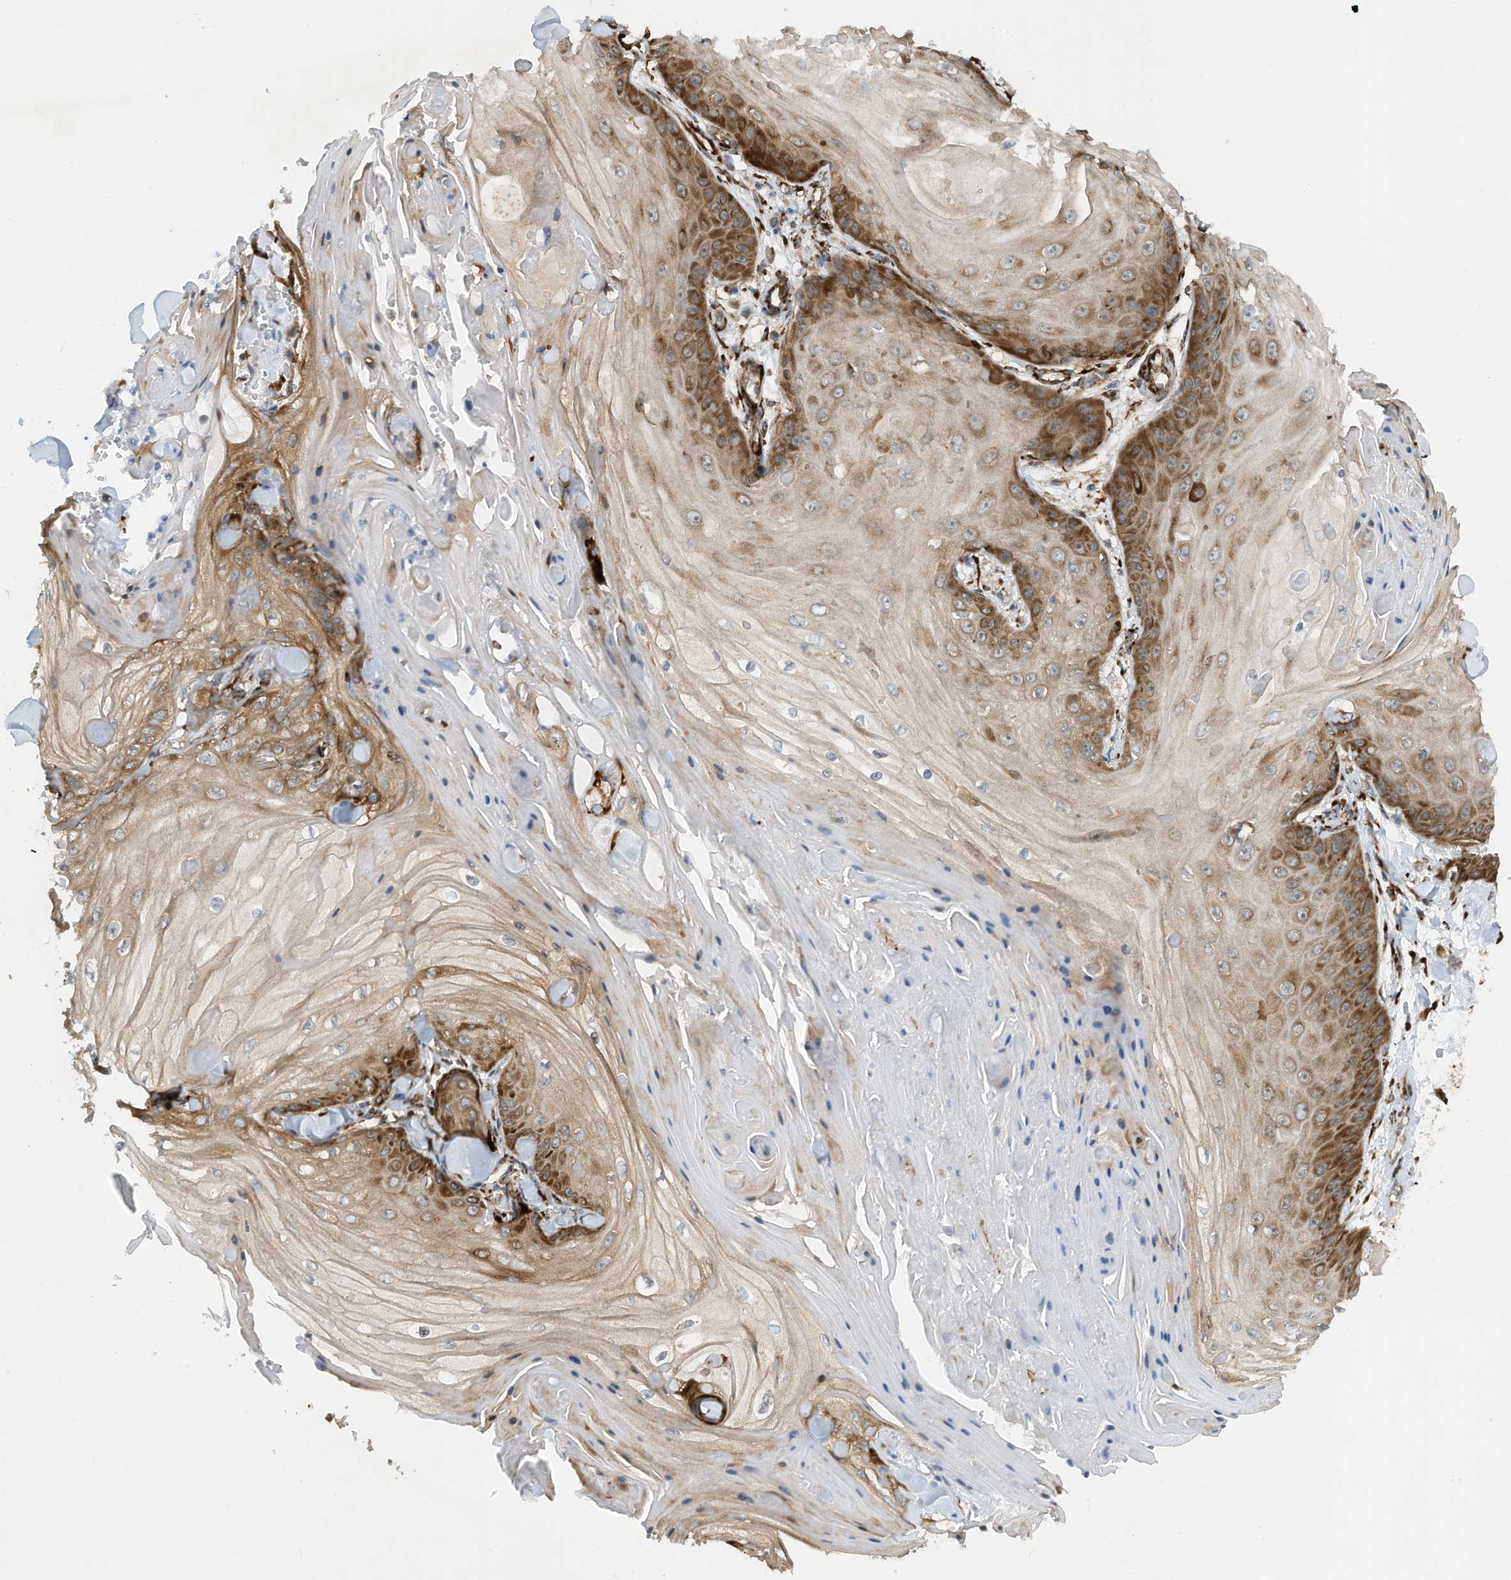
{"staining": {"intensity": "moderate", "quantity": "25%-75%", "location": "cytoplasmic/membranous"}, "tissue": "skin cancer", "cell_type": "Tumor cells", "image_type": "cancer", "snomed": [{"axis": "morphology", "description": "Squamous cell carcinoma, NOS"}, {"axis": "topography", "description": "Skin"}], "caption": "This is an image of immunohistochemistry staining of skin squamous cell carcinoma, which shows moderate positivity in the cytoplasmic/membranous of tumor cells.", "gene": "ZBTB45", "patient": {"sex": "male", "age": 74}}